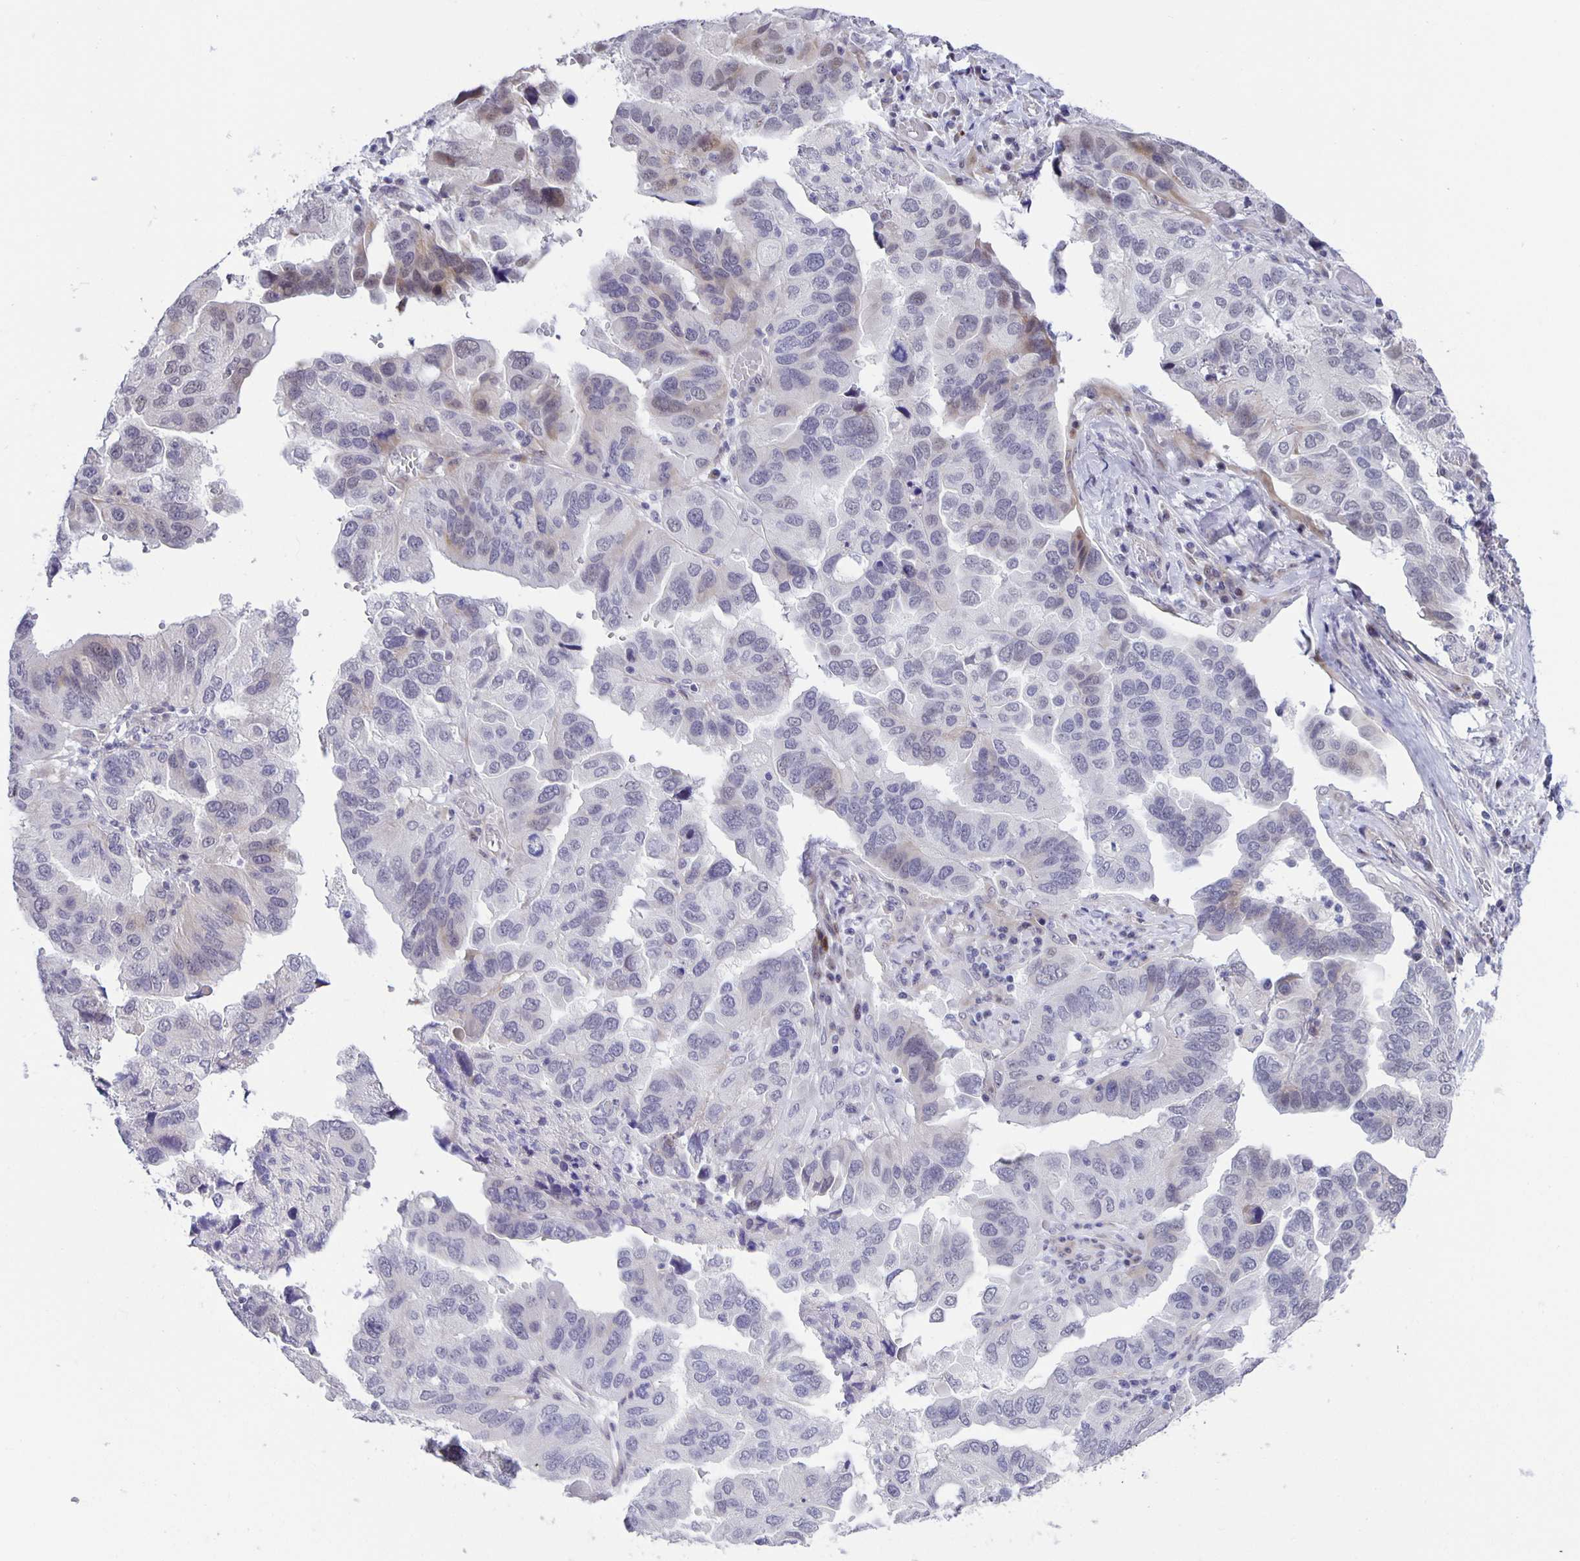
{"staining": {"intensity": "weak", "quantity": "<25%", "location": "cytoplasmic/membranous,nuclear"}, "tissue": "ovarian cancer", "cell_type": "Tumor cells", "image_type": "cancer", "snomed": [{"axis": "morphology", "description": "Cystadenocarcinoma, serous, NOS"}, {"axis": "topography", "description": "Ovary"}], "caption": "A micrograph of human ovarian serous cystadenocarcinoma is negative for staining in tumor cells. (DAB (3,3'-diaminobenzidine) immunohistochemistry, high magnification).", "gene": "PHRF1", "patient": {"sex": "female", "age": 79}}